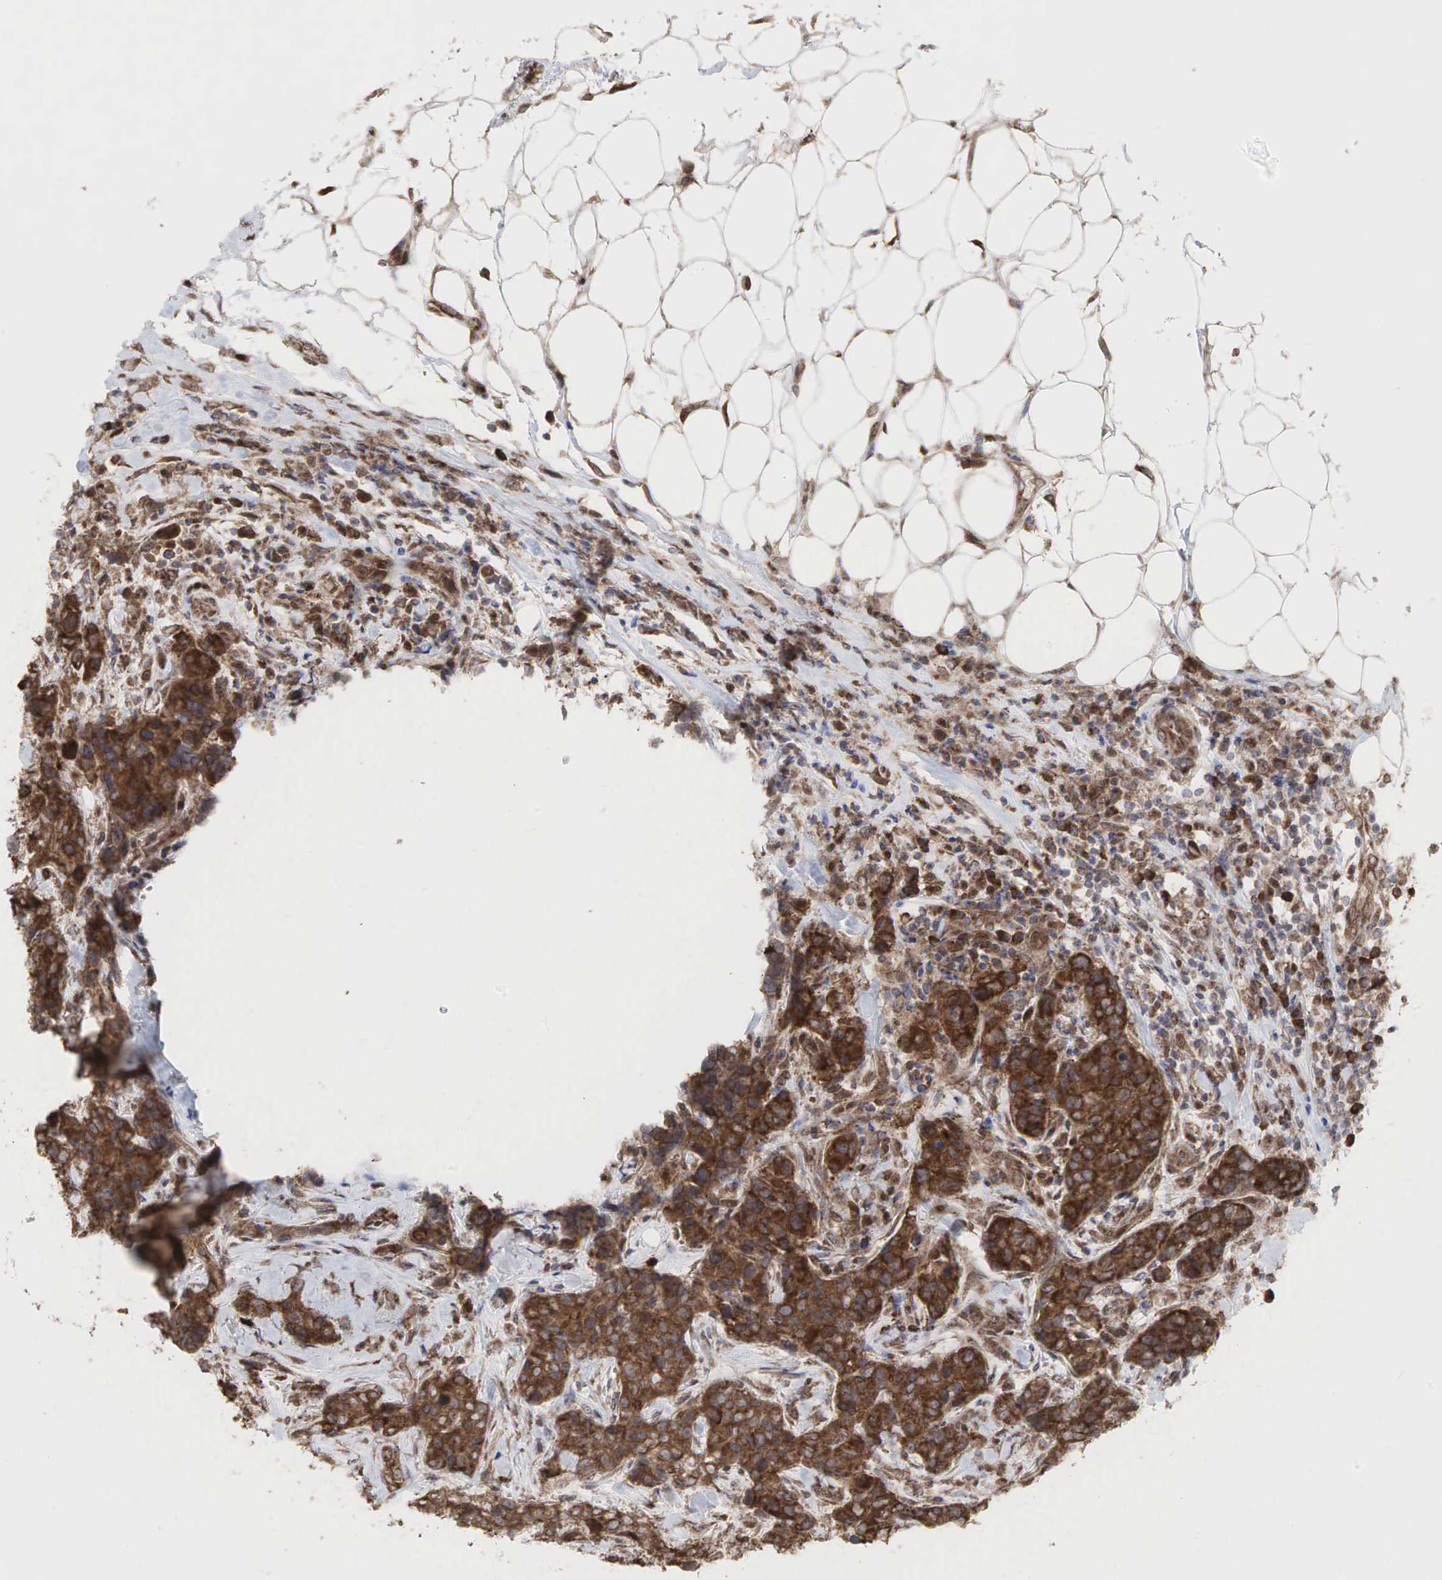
{"staining": {"intensity": "strong", "quantity": ">75%", "location": "cytoplasmic/membranous"}, "tissue": "breast cancer", "cell_type": "Tumor cells", "image_type": "cancer", "snomed": [{"axis": "morphology", "description": "Duct carcinoma"}, {"axis": "topography", "description": "Breast"}], "caption": "An image of invasive ductal carcinoma (breast) stained for a protein displays strong cytoplasmic/membranous brown staining in tumor cells.", "gene": "PABPC5", "patient": {"sex": "female", "age": 91}}